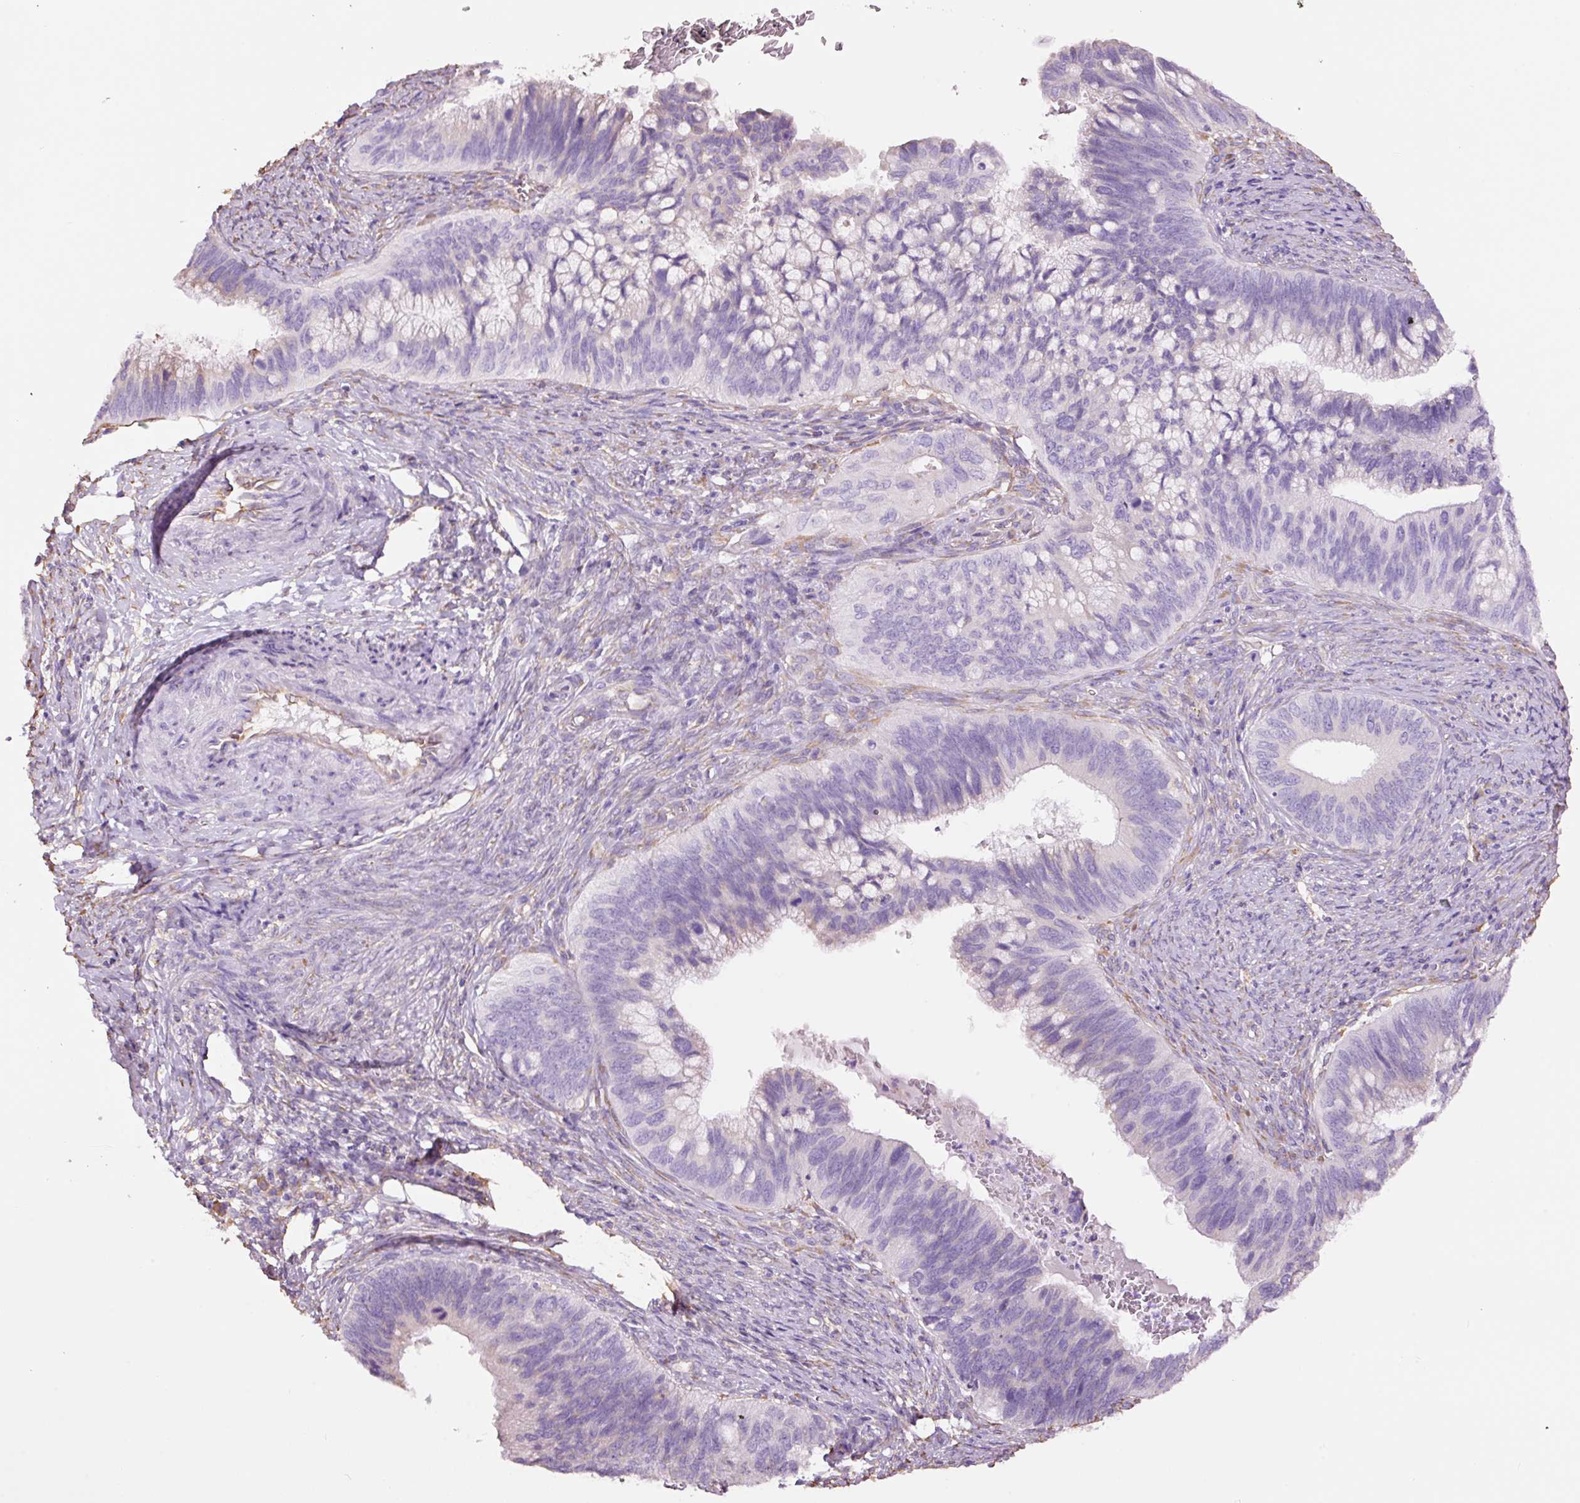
{"staining": {"intensity": "negative", "quantity": "none", "location": "none"}, "tissue": "cervical cancer", "cell_type": "Tumor cells", "image_type": "cancer", "snomed": [{"axis": "morphology", "description": "Adenocarcinoma, NOS"}, {"axis": "topography", "description": "Cervix"}], "caption": "Adenocarcinoma (cervical) was stained to show a protein in brown. There is no significant positivity in tumor cells. The staining is performed using DAB brown chromogen with nuclei counter-stained in using hematoxylin.", "gene": "GCG", "patient": {"sex": "female", "age": 42}}